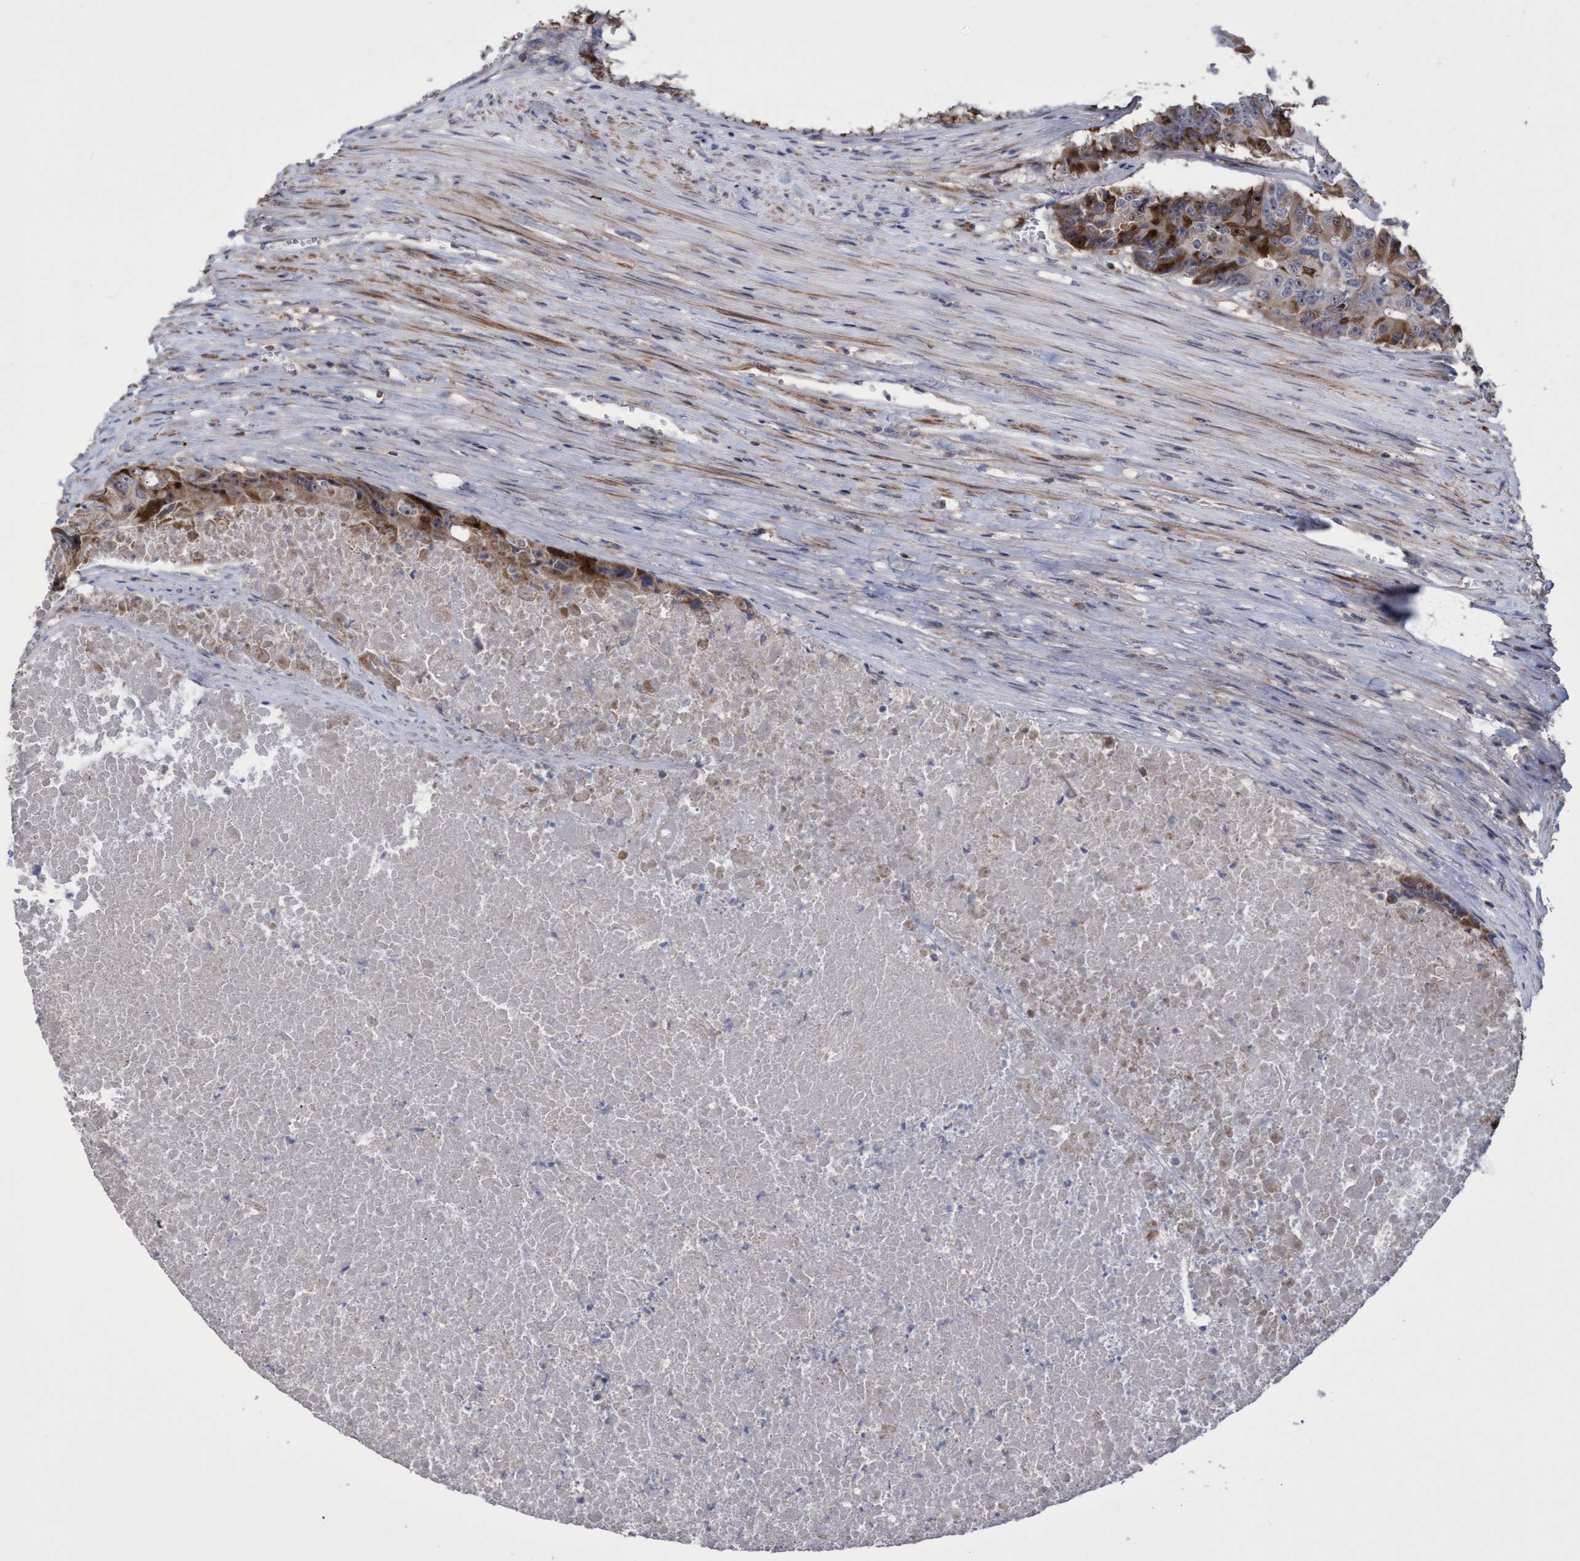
{"staining": {"intensity": "moderate", "quantity": ">75%", "location": "cytoplasmic/membranous,nuclear"}, "tissue": "colorectal cancer", "cell_type": "Tumor cells", "image_type": "cancer", "snomed": [{"axis": "morphology", "description": "Adenocarcinoma, NOS"}, {"axis": "topography", "description": "Colon"}], "caption": "IHC of human adenocarcinoma (colorectal) exhibits medium levels of moderate cytoplasmic/membranous and nuclear staining in approximately >75% of tumor cells.", "gene": "SLBP", "patient": {"sex": "male", "age": 87}}